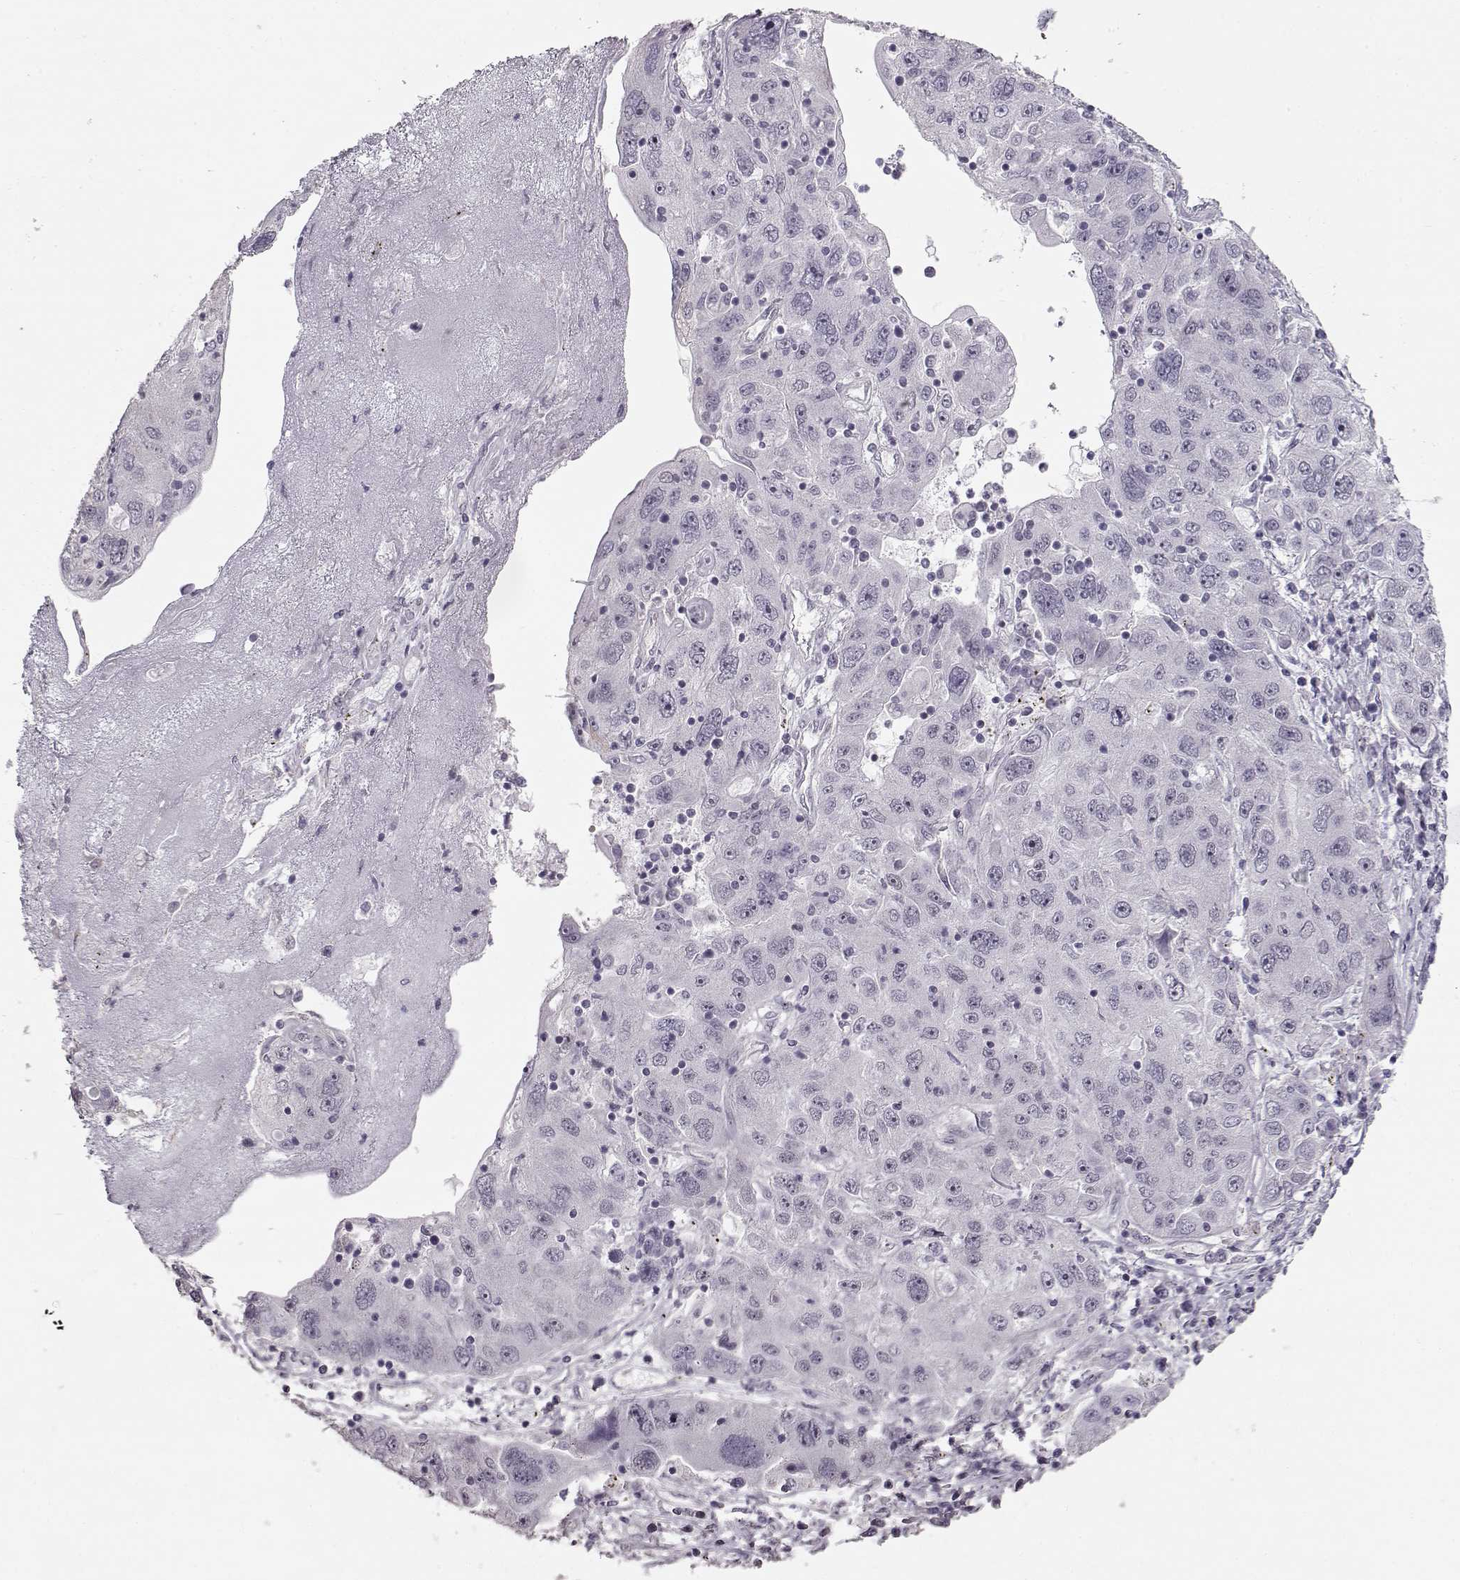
{"staining": {"intensity": "negative", "quantity": "none", "location": "none"}, "tissue": "stomach cancer", "cell_type": "Tumor cells", "image_type": "cancer", "snomed": [{"axis": "morphology", "description": "Adenocarcinoma, NOS"}, {"axis": "topography", "description": "Stomach"}], "caption": "The micrograph shows no staining of tumor cells in adenocarcinoma (stomach).", "gene": "PCP4", "patient": {"sex": "male", "age": 56}}